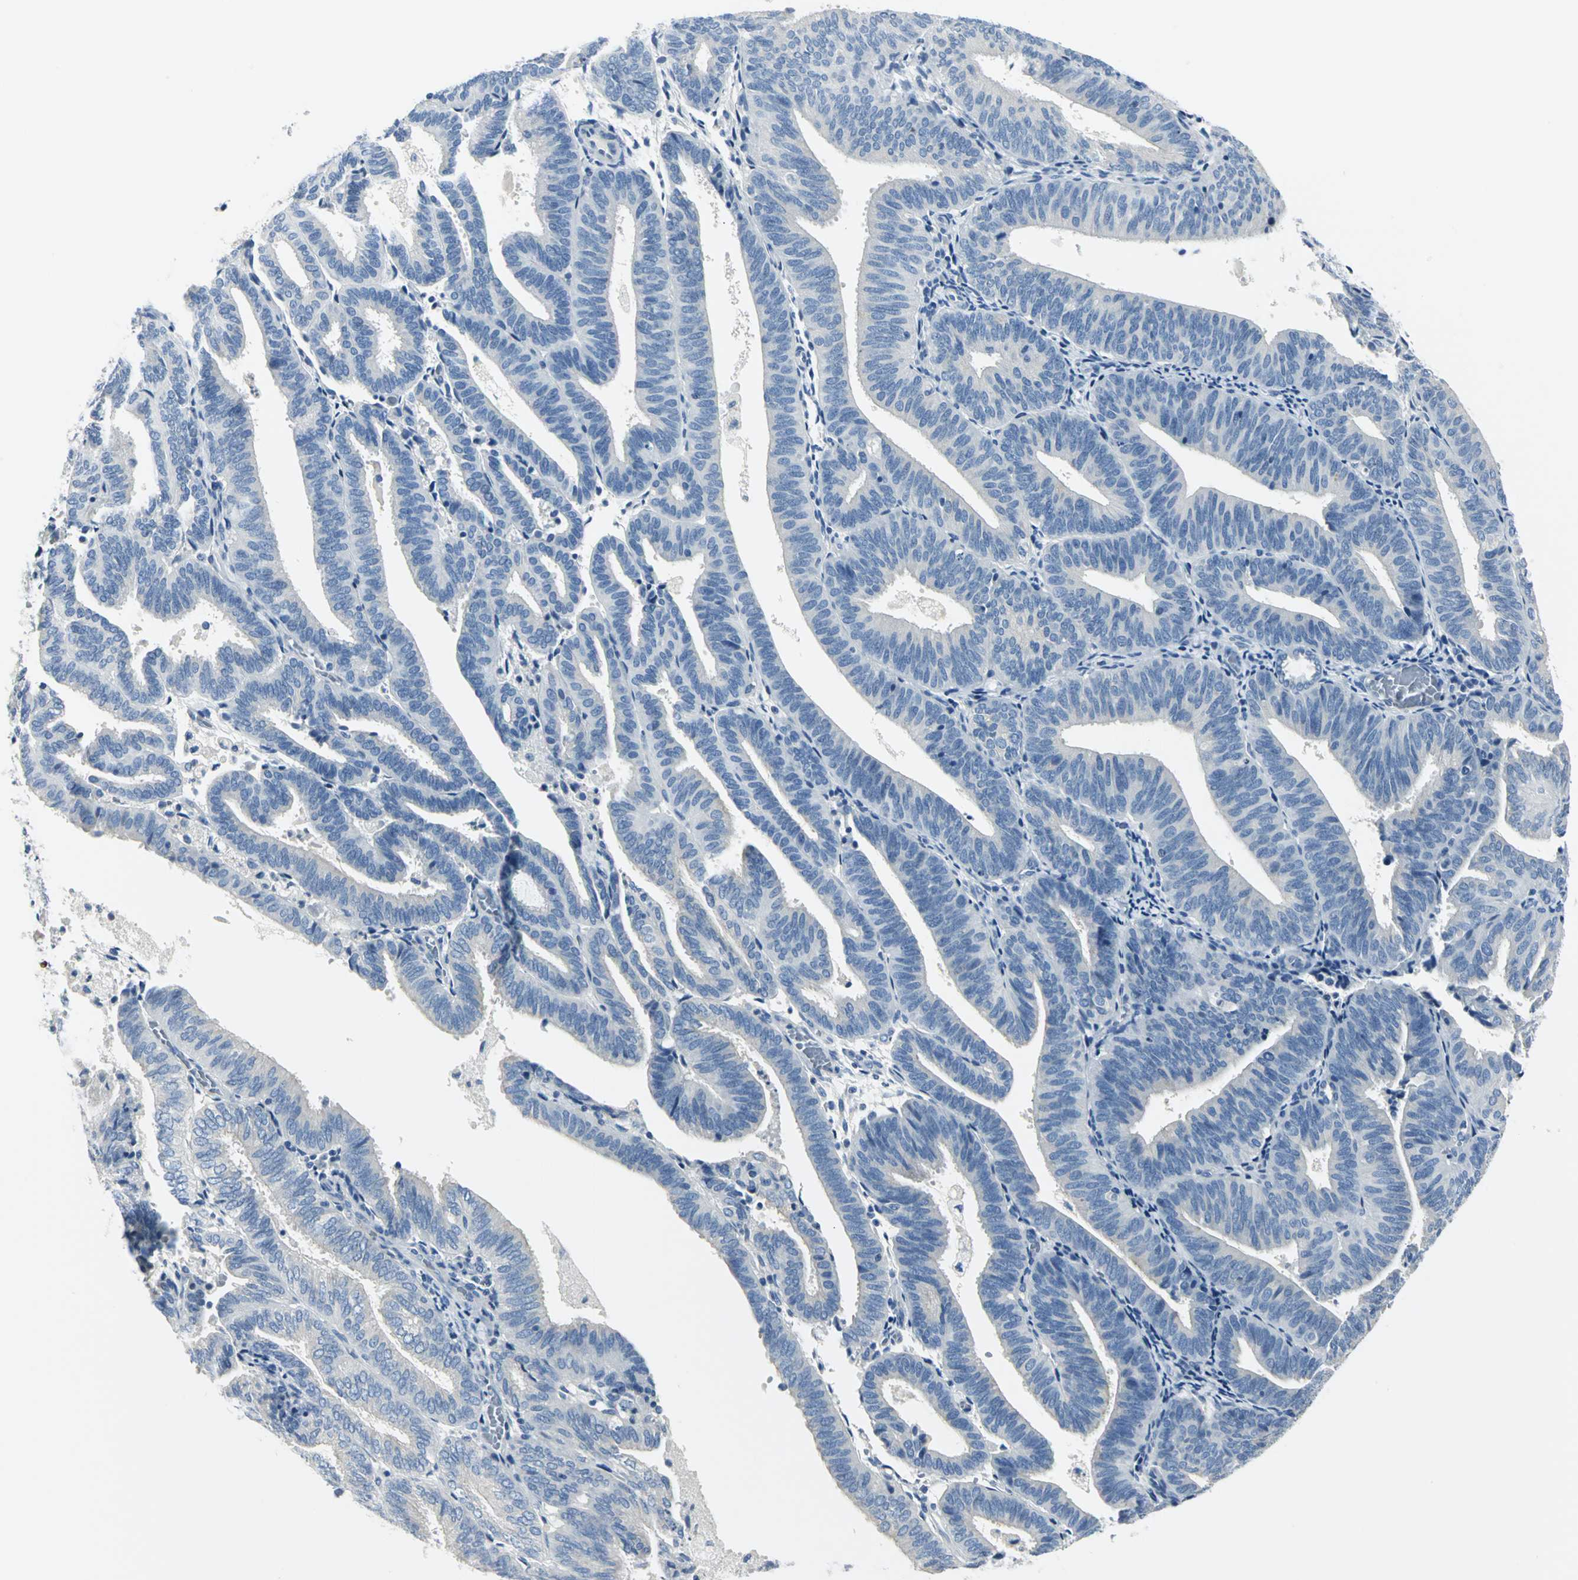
{"staining": {"intensity": "negative", "quantity": "none", "location": "none"}, "tissue": "endometrial cancer", "cell_type": "Tumor cells", "image_type": "cancer", "snomed": [{"axis": "morphology", "description": "Adenocarcinoma, NOS"}, {"axis": "topography", "description": "Uterus"}], "caption": "This is an immunohistochemistry histopathology image of human adenocarcinoma (endometrial). There is no positivity in tumor cells.", "gene": "RIPOR1", "patient": {"sex": "female", "age": 60}}